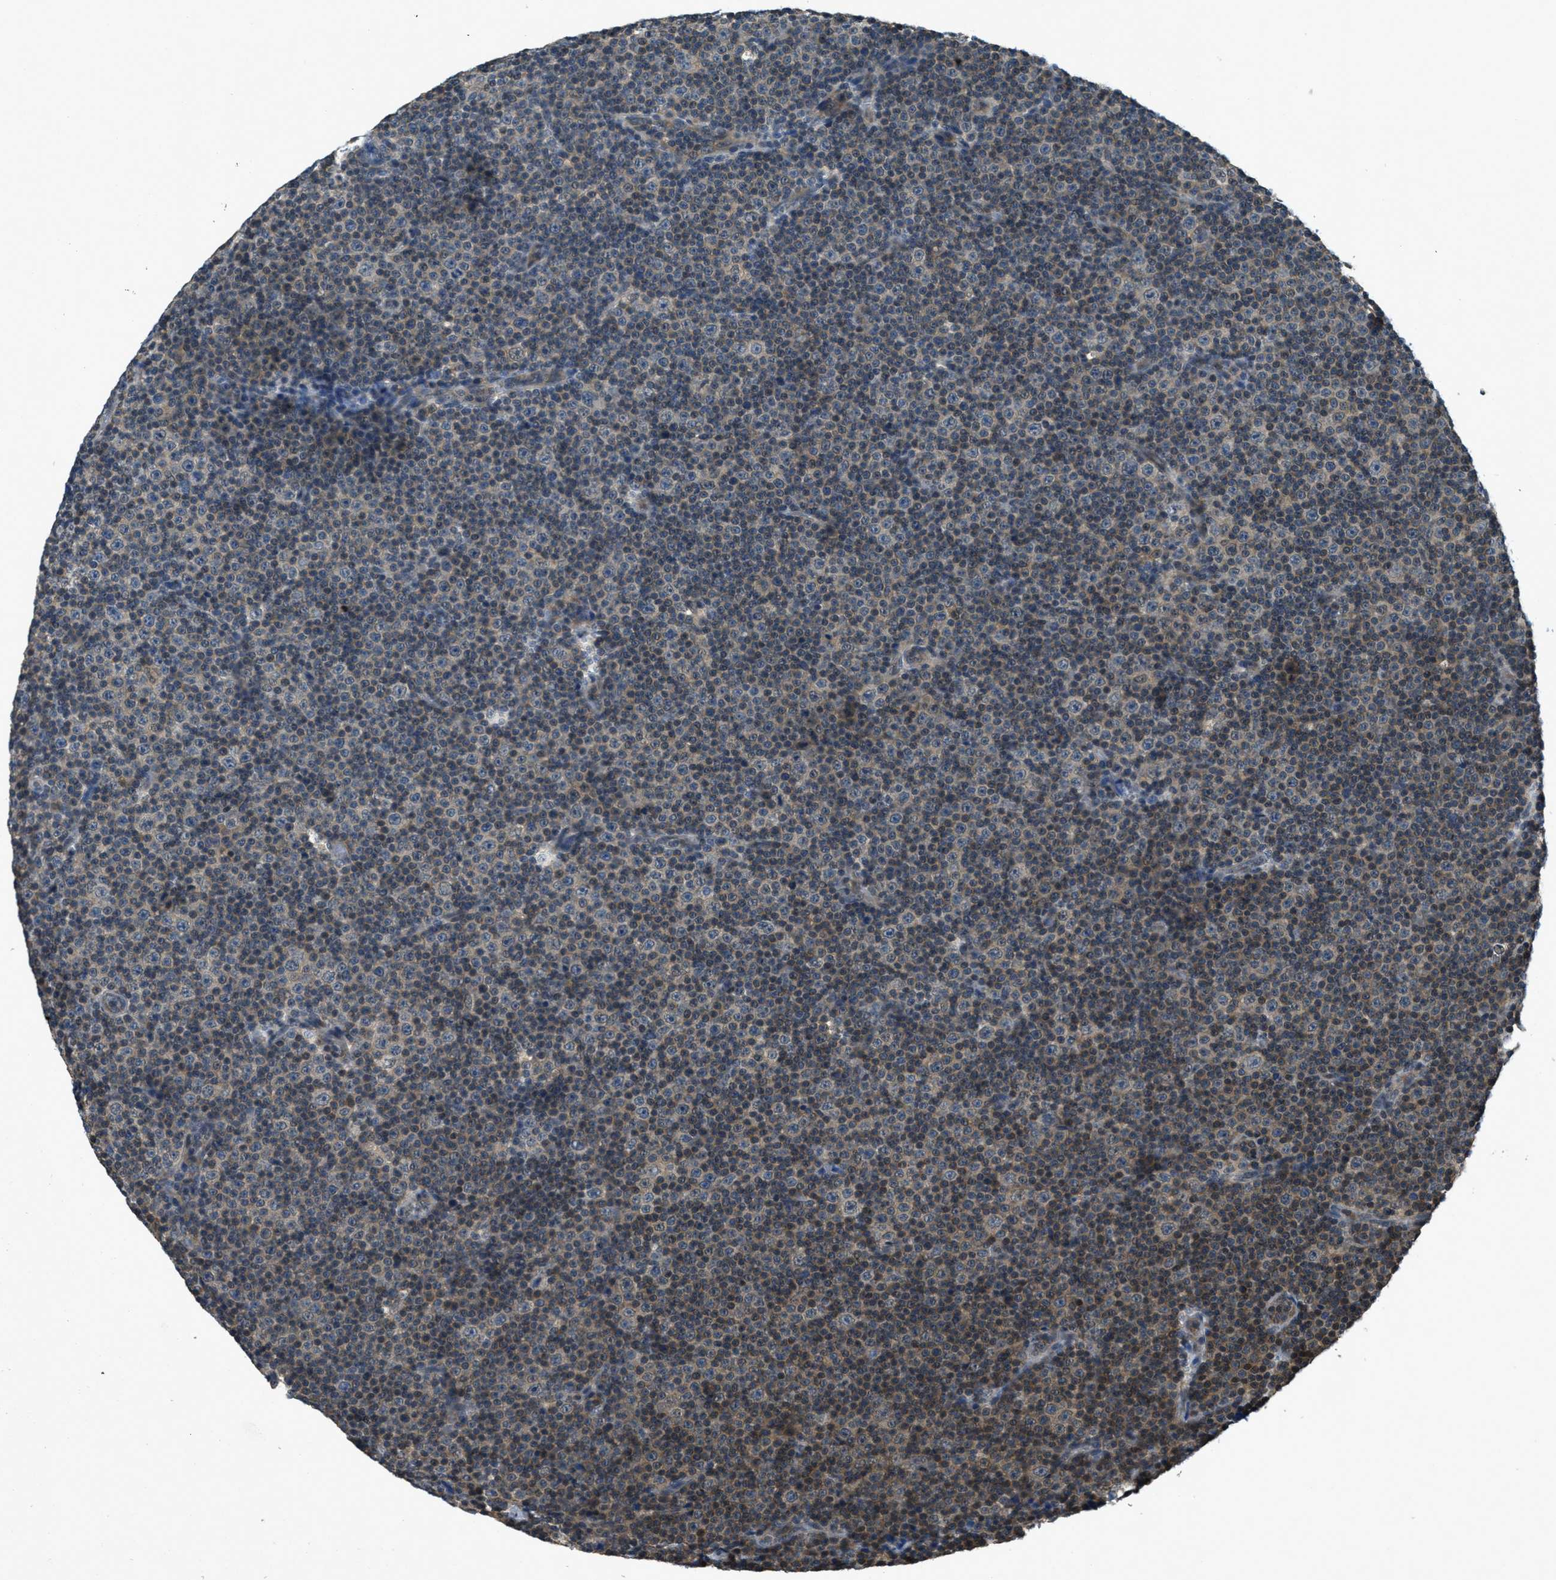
{"staining": {"intensity": "weak", "quantity": "25%-75%", "location": "cytoplasmic/membranous"}, "tissue": "lymphoma", "cell_type": "Tumor cells", "image_type": "cancer", "snomed": [{"axis": "morphology", "description": "Malignant lymphoma, non-Hodgkin's type, Low grade"}, {"axis": "topography", "description": "Lymph node"}], "caption": "DAB immunohistochemical staining of low-grade malignant lymphoma, non-Hodgkin's type exhibits weak cytoplasmic/membranous protein expression in approximately 25%-75% of tumor cells. Using DAB (3,3'-diaminobenzidine) (brown) and hematoxylin (blue) stains, captured at high magnification using brightfield microscopy.", "gene": "DUSP6", "patient": {"sex": "female", "age": 67}}